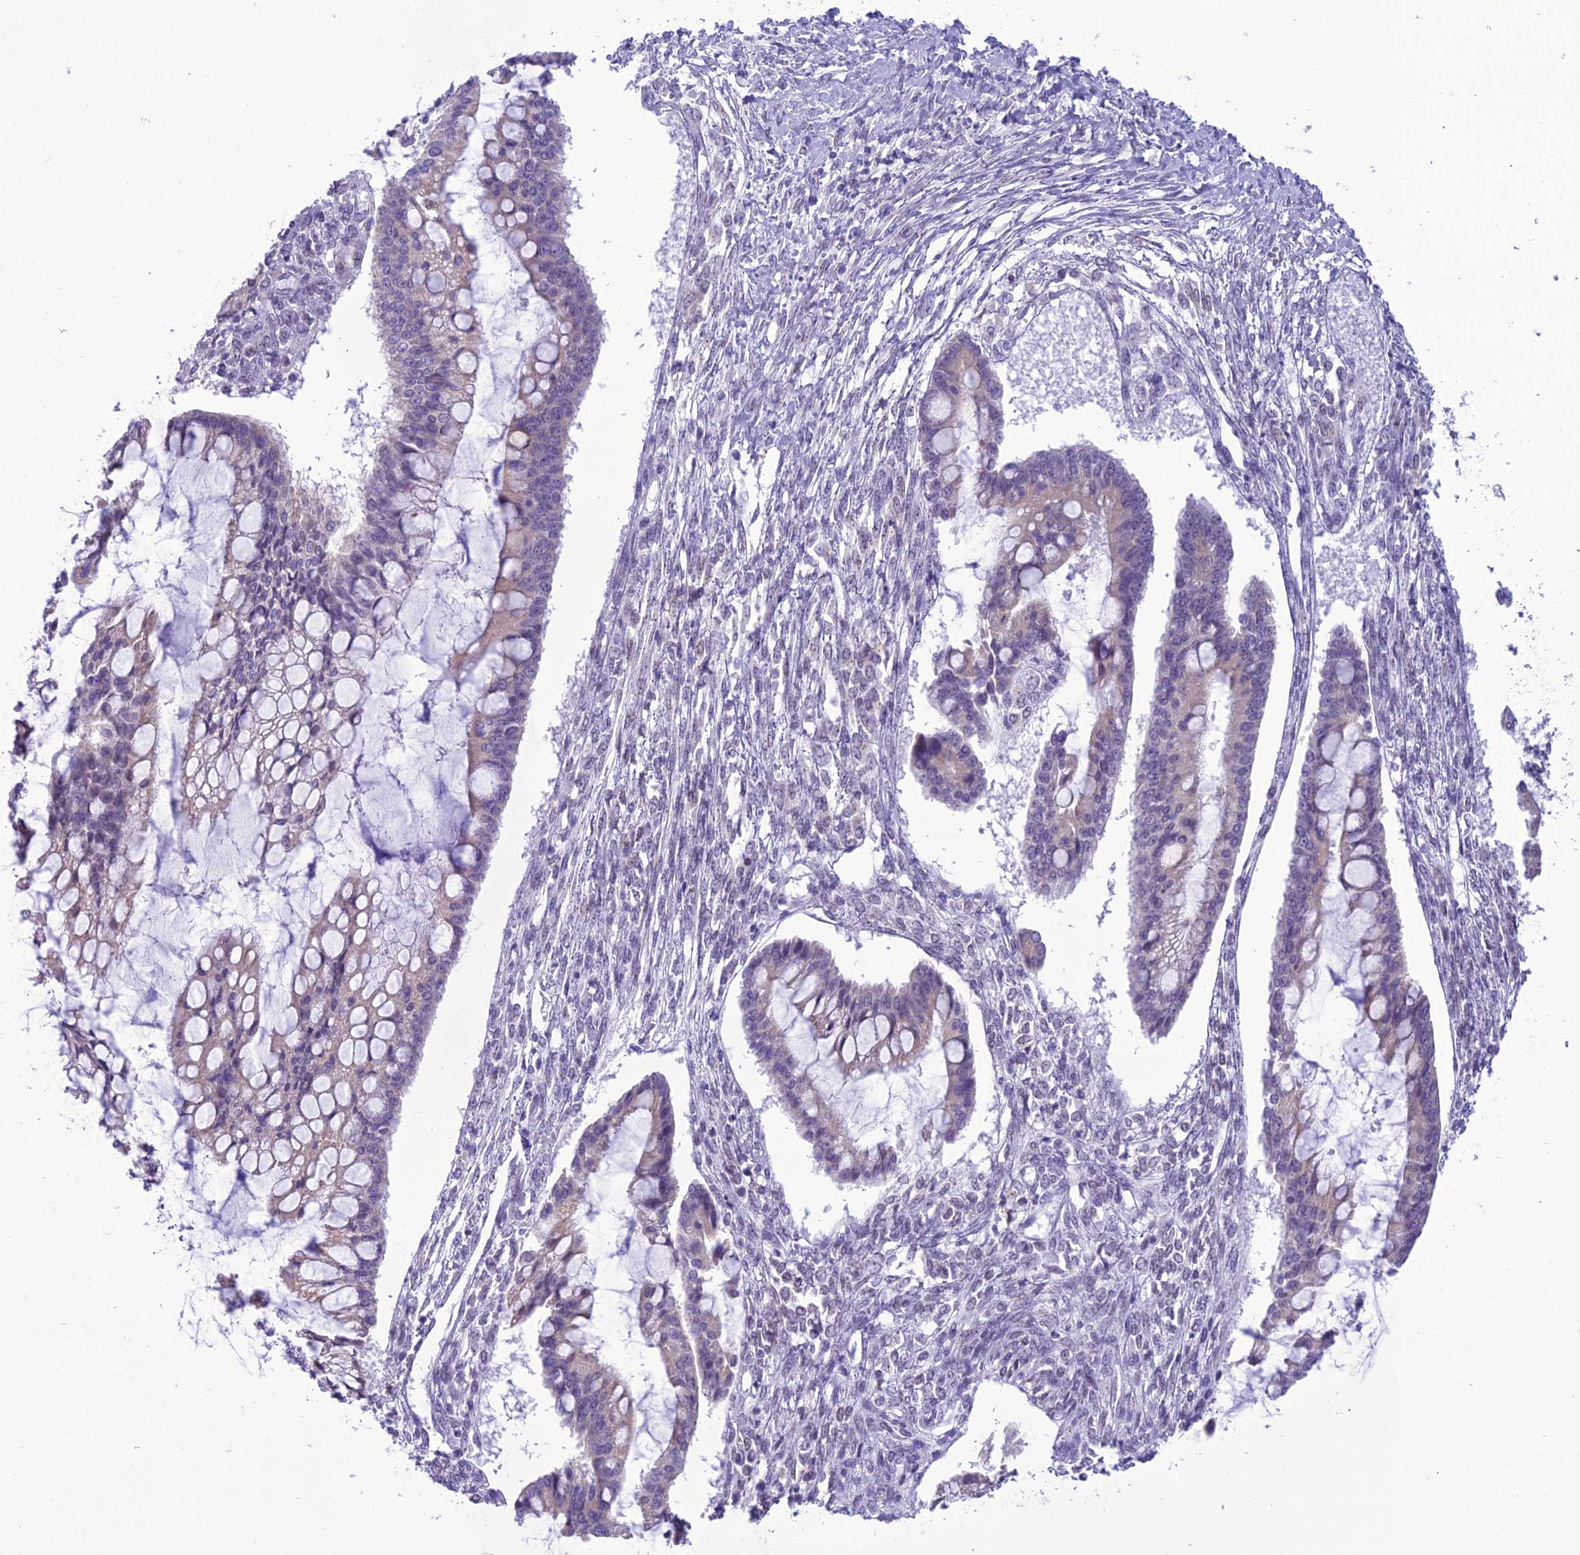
{"staining": {"intensity": "negative", "quantity": "none", "location": "none"}, "tissue": "ovarian cancer", "cell_type": "Tumor cells", "image_type": "cancer", "snomed": [{"axis": "morphology", "description": "Cystadenocarcinoma, mucinous, NOS"}, {"axis": "topography", "description": "Ovary"}], "caption": "Tumor cells are negative for protein expression in human ovarian mucinous cystadenocarcinoma. (DAB (3,3'-diaminobenzidine) IHC visualized using brightfield microscopy, high magnification).", "gene": "B9D2", "patient": {"sex": "female", "age": 73}}